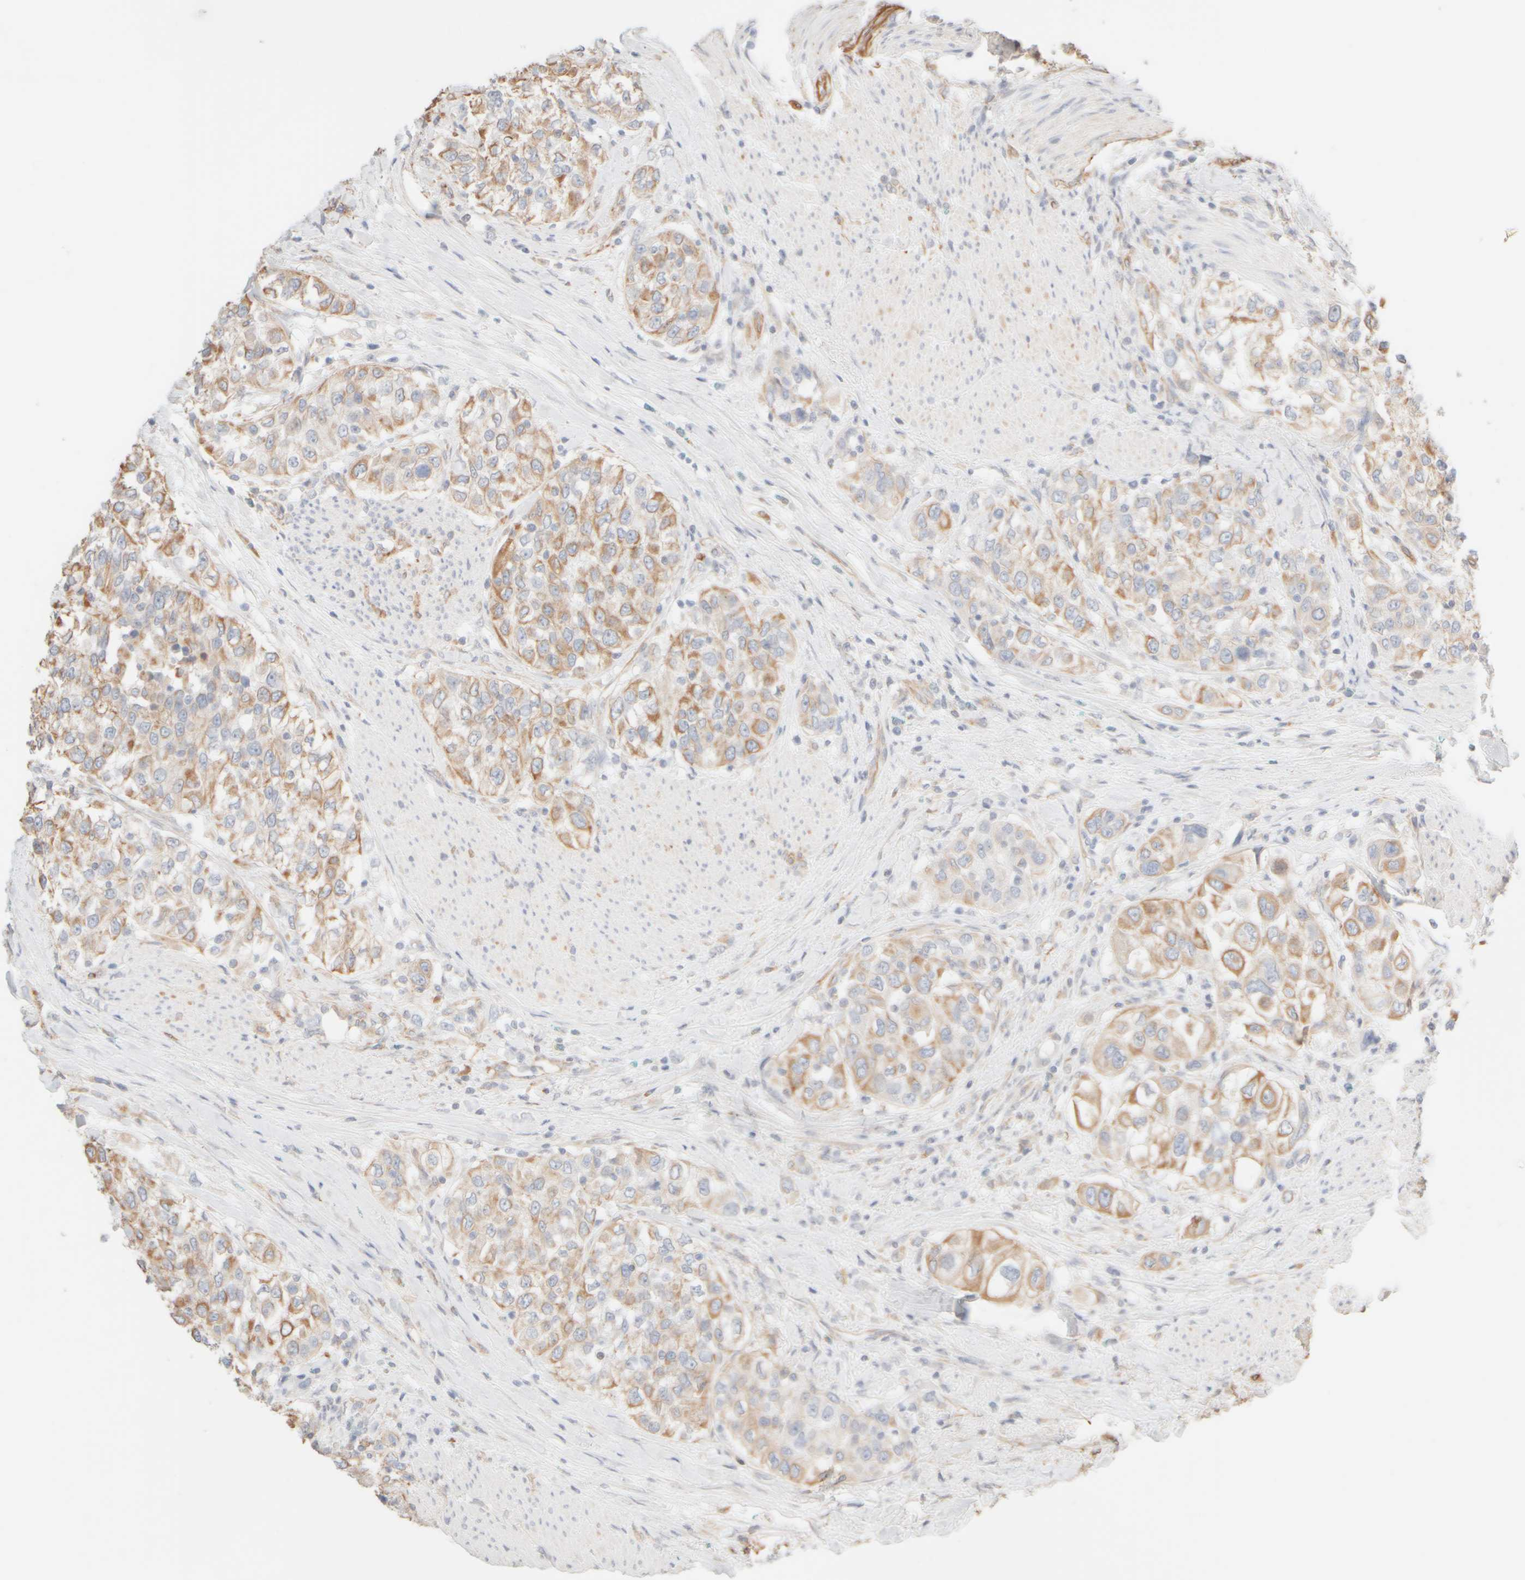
{"staining": {"intensity": "moderate", "quantity": ">75%", "location": "cytoplasmic/membranous"}, "tissue": "urothelial cancer", "cell_type": "Tumor cells", "image_type": "cancer", "snomed": [{"axis": "morphology", "description": "Urothelial carcinoma, High grade"}, {"axis": "topography", "description": "Urinary bladder"}], "caption": "IHC of urothelial cancer reveals medium levels of moderate cytoplasmic/membranous staining in about >75% of tumor cells.", "gene": "KRT15", "patient": {"sex": "female", "age": 80}}